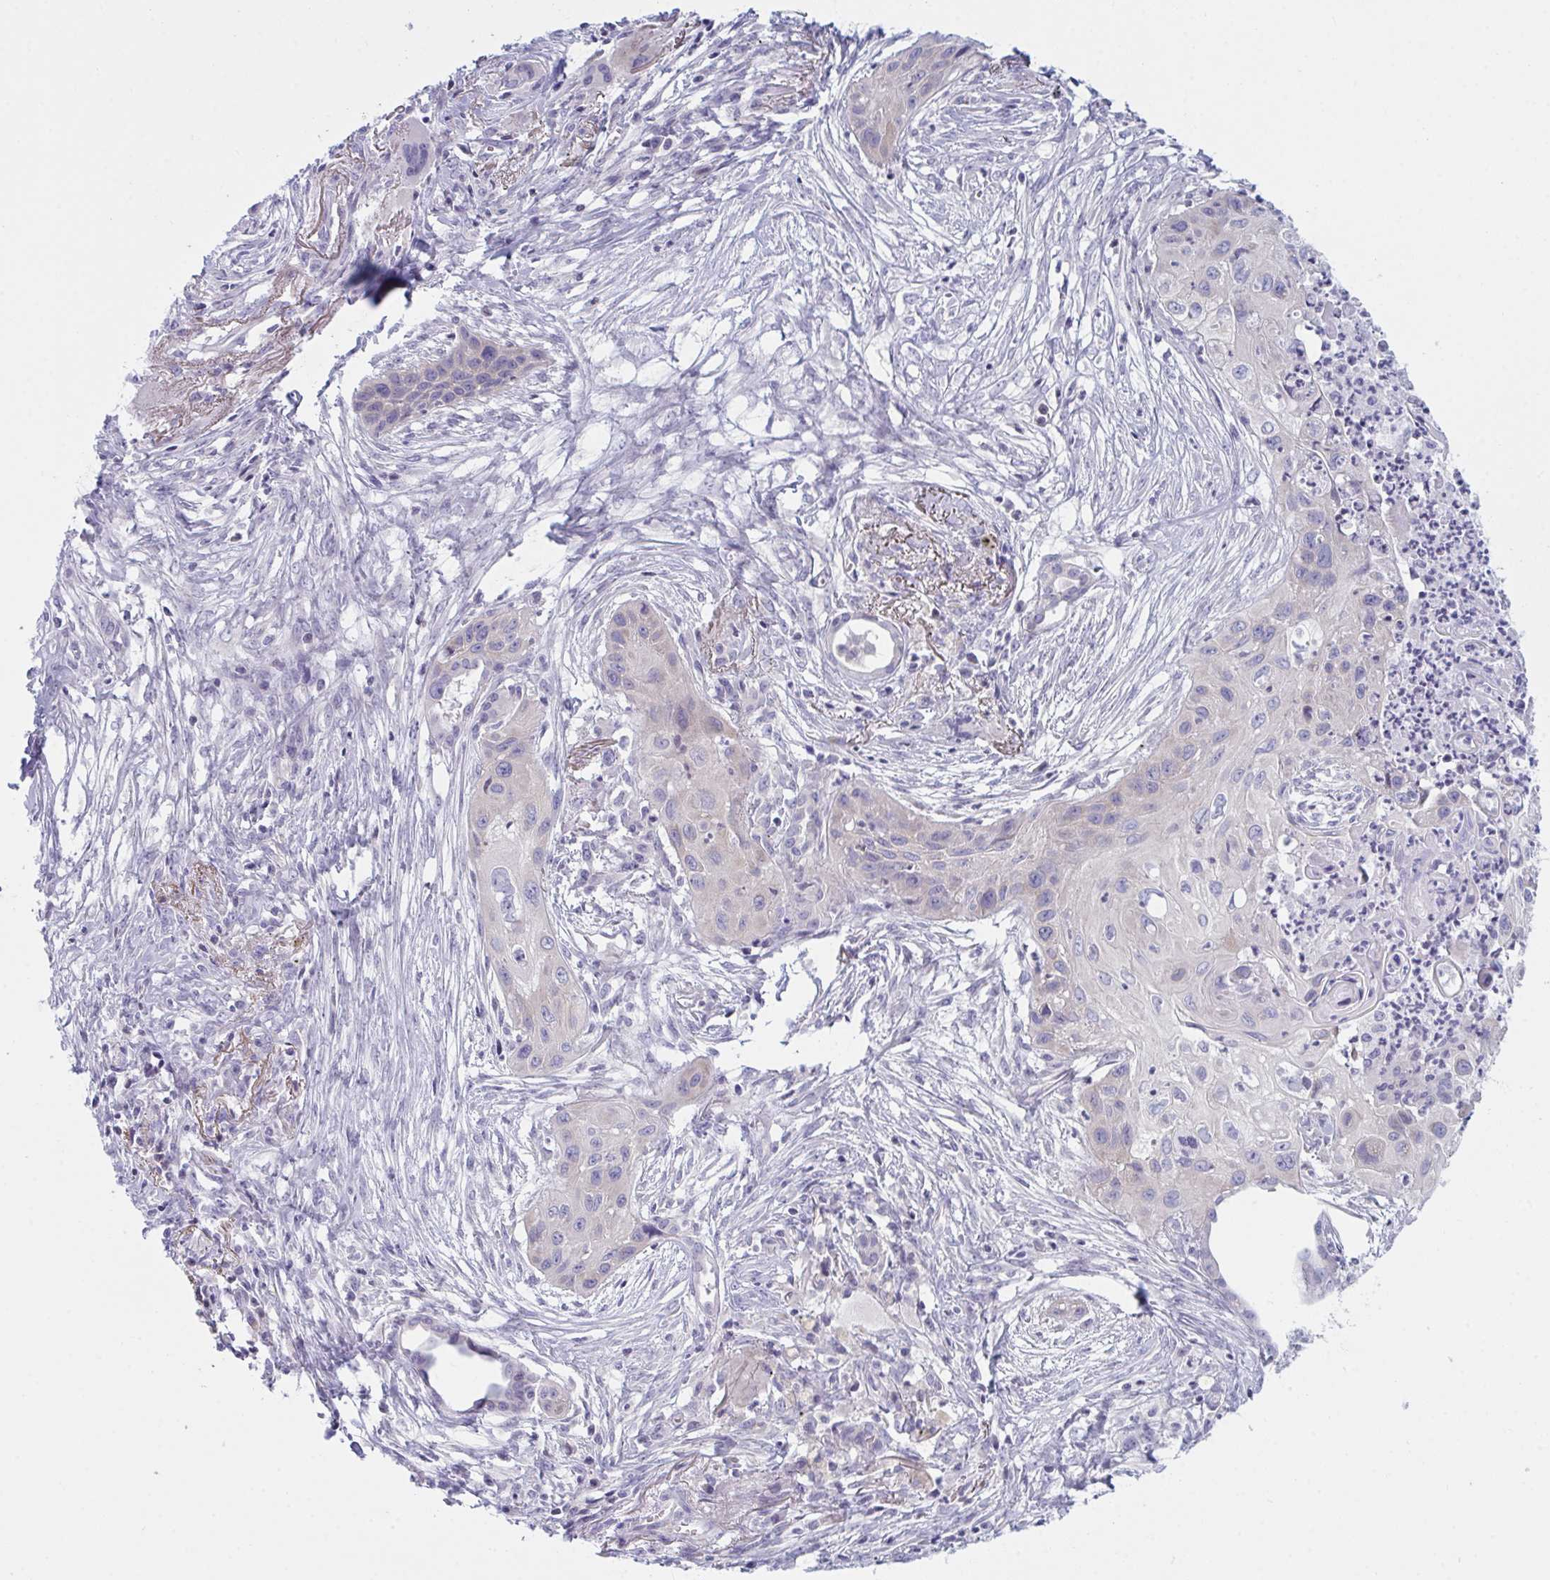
{"staining": {"intensity": "negative", "quantity": "none", "location": "none"}, "tissue": "lung cancer", "cell_type": "Tumor cells", "image_type": "cancer", "snomed": [{"axis": "morphology", "description": "Squamous cell carcinoma, NOS"}, {"axis": "topography", "description": "Lung"}], "caption": "The IHC photomicrograph has no significant staining in tumor cells of lung squamous cell carcinoma tissue.", "gene": "NAA30", "patient": {"sex": "male", "age": 71}}